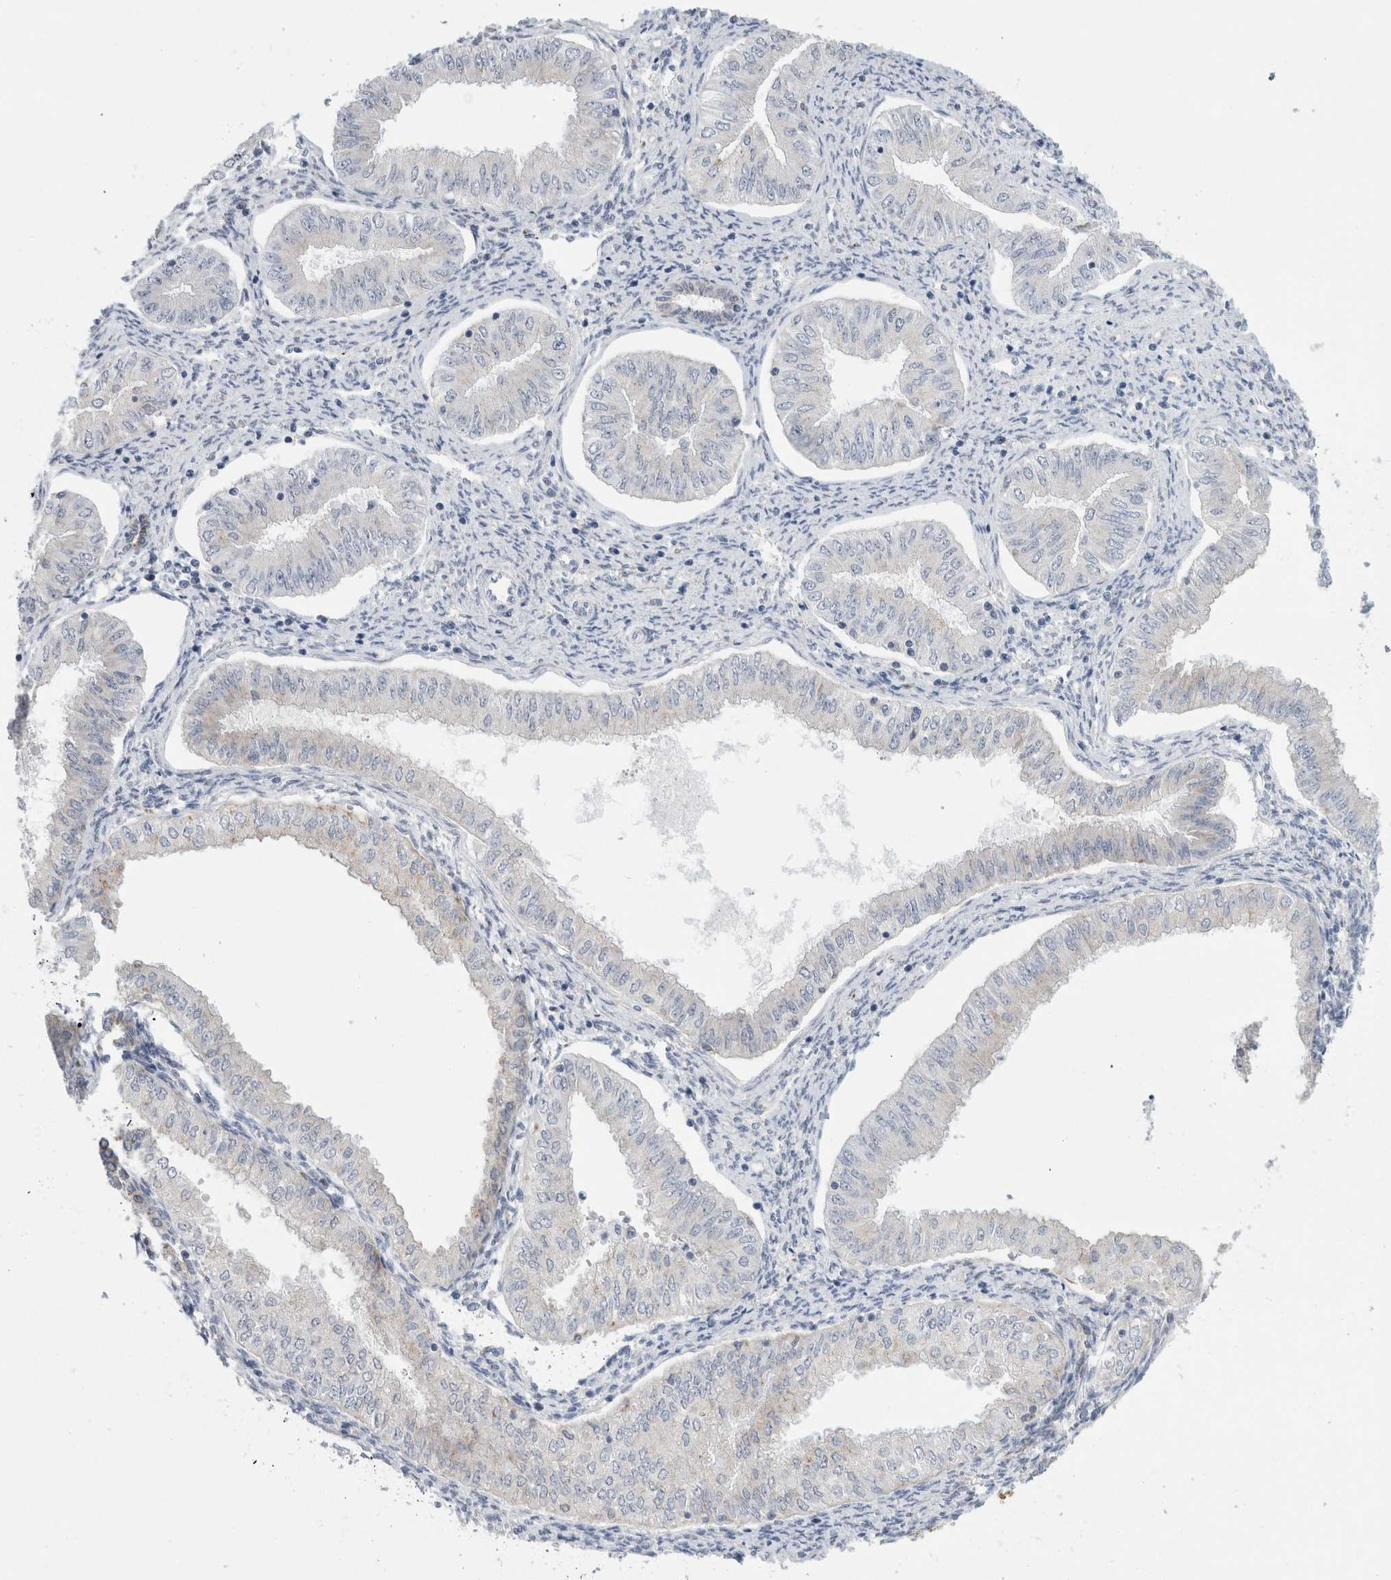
{"staining": {"intensity": "negative", "quantity": "none", "location": "none"}, "tissue": "endometrial cancer", "cell_type": "Tumor cells", "image_type": "cancer", "snomed": [{"axis": "morphology", "description": "Normal tissue, NOS"}, {"axis": "morphology", "description": "Adenocarcinoma, NOS"}, {"axis": "topography", "description": "Endometrium"}], "caption": "High magnification brightfield microscopy of endometrial cancer stained with DAB (brown) and counterstained with hematoxylin (blue): tumor cells show no significant expression. (Stains: DAB (3,3'-diaminobenzidine) immunohistochemistry with hematoxylin counter stain, Microscopy: brightfield microscopy at high magnification).", "gene": "GAA", "patient": {"sex": "female", "age": 53}}